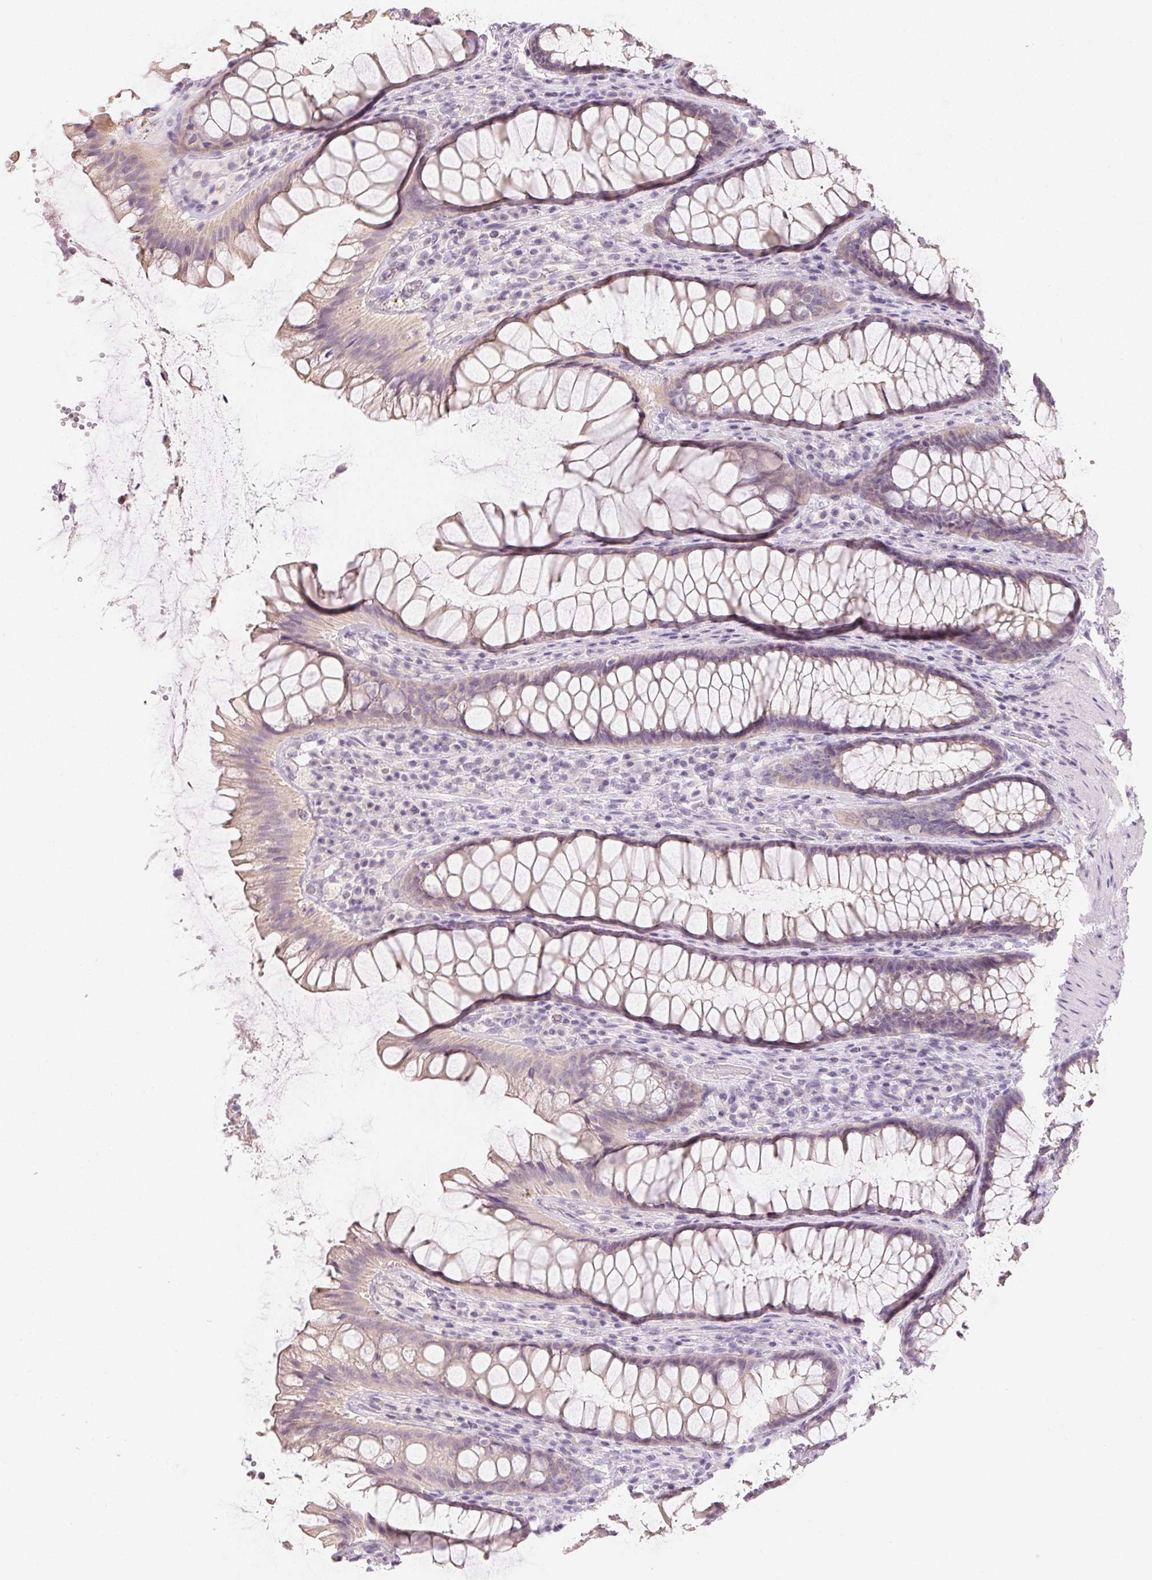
{"staining": {"intensity": "weak", "quantity": "25%-75%", "location": "cytoplasmic/membranous"}, "tissue": "rectum", "cell_type": "Glandular cells", "image_type": "normal", "snomed": [{"axis": "morphology", "description": "Normal tissue, NOS"}, {"axis": "topography", "description": "Rectum"}], "caption": "Immunohistochemistry (DAB) staining of benign rectum displays weak cytoplasmic/membranous protein positivity in approximately 25%-75% of glandular cells.", "gene": "SFTPD", "patient": {"sex": "male", "age": 72}}